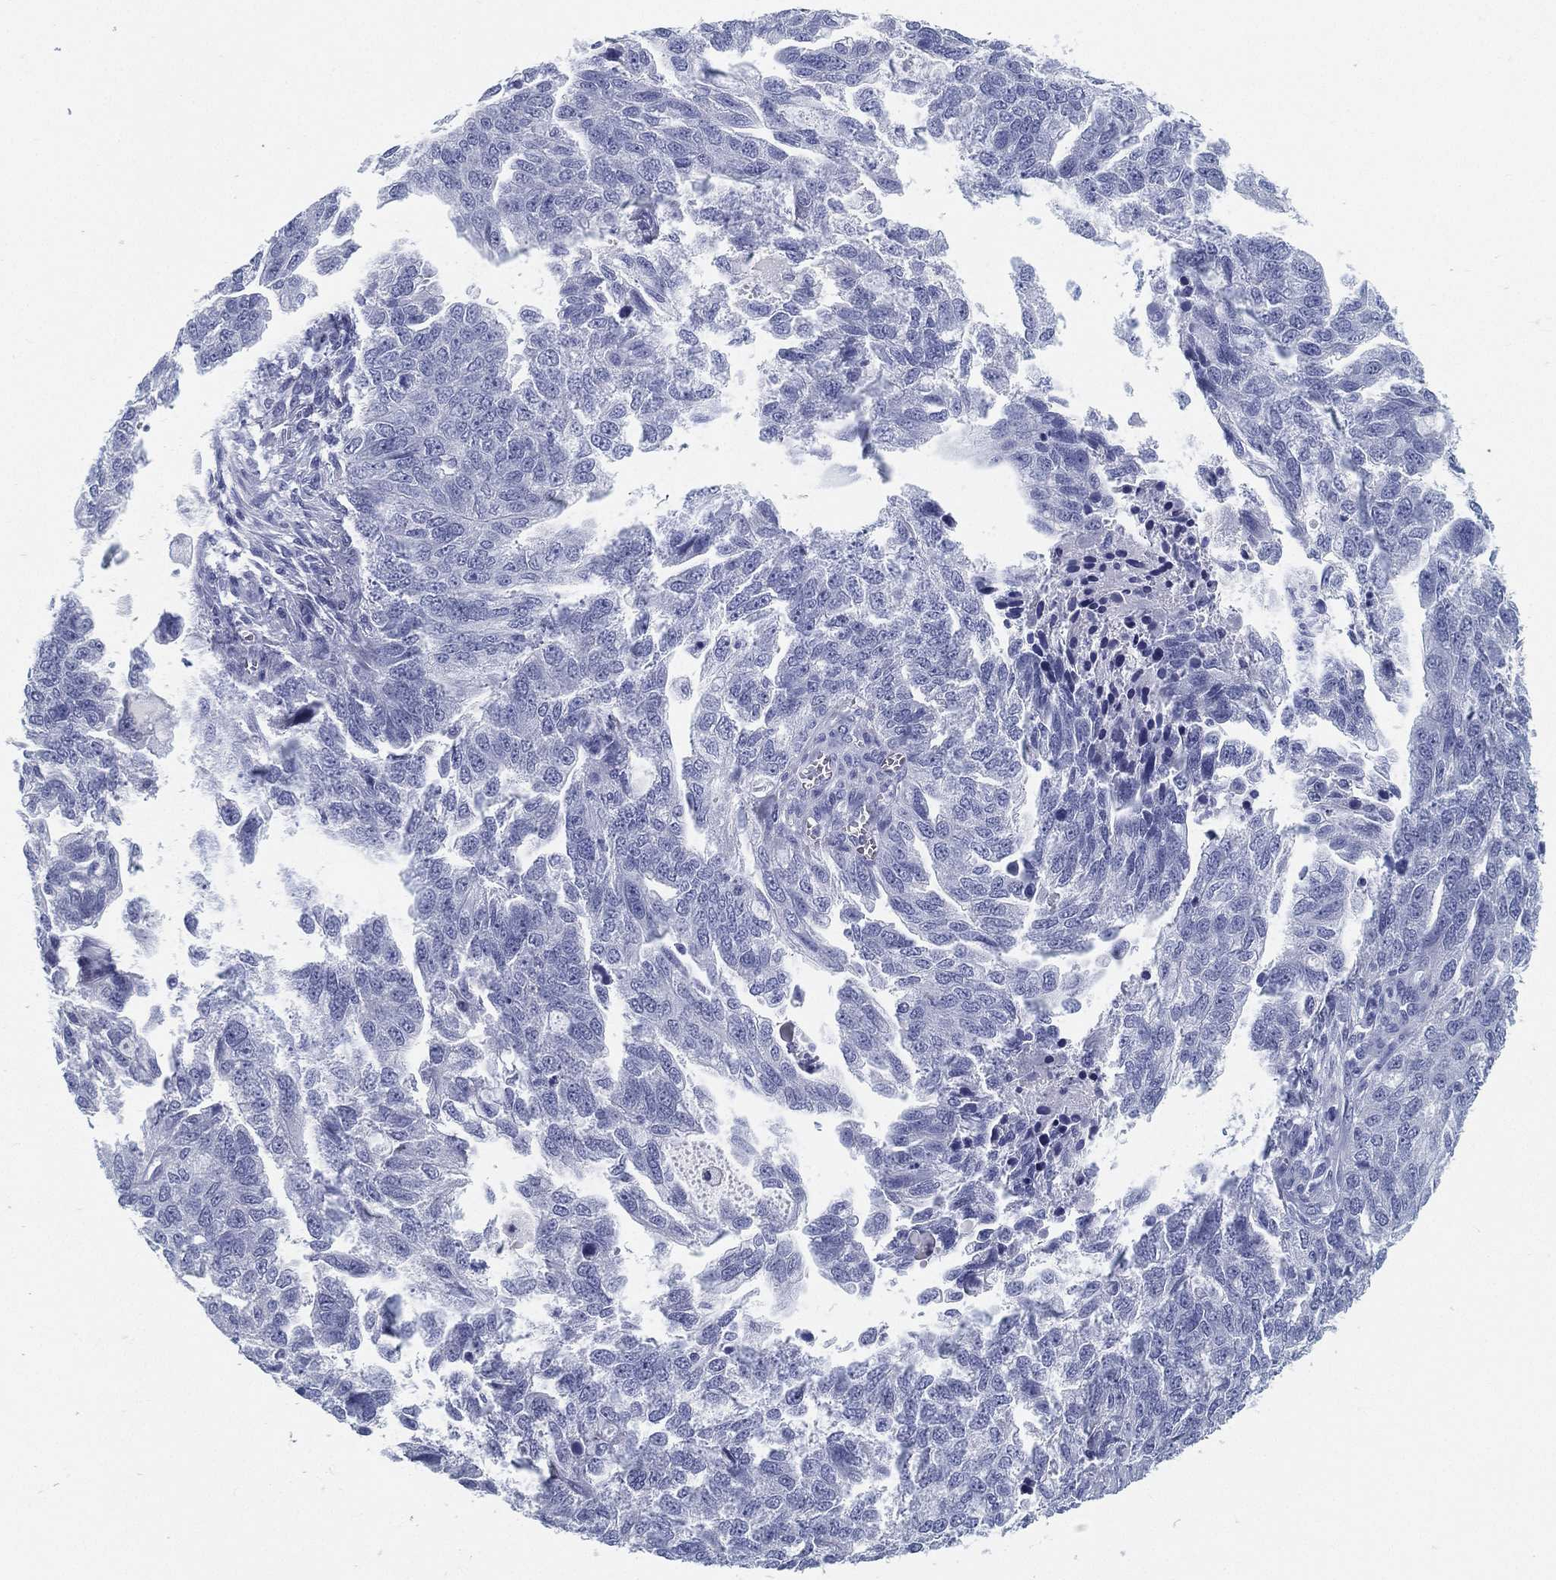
{"staining": {"intensity": "negative", "quantity": "none", "location": "none"}, "tissue": "ovarian cancer", "cell_type": "Tumor cells", "image_type": "cancer", "snomed": [{"axis": "morphology", "description": "Cystadenocarcinoma, serous, NOS"}, {"axis": "topography", "description": "Ovary"}], "caption": "Tumor cells show no significant positivity in serous cystadenocarcinoma (ovarian). The staining was performed using DAB (3,3'-diaminobenzidine) to visualize the protein expression in brown, while the nuclei were stained in blue with hematoxylin (Magnification: 20x).", "gene": "ATP1B2", "patient": {"sex": "female", "age": 51}}